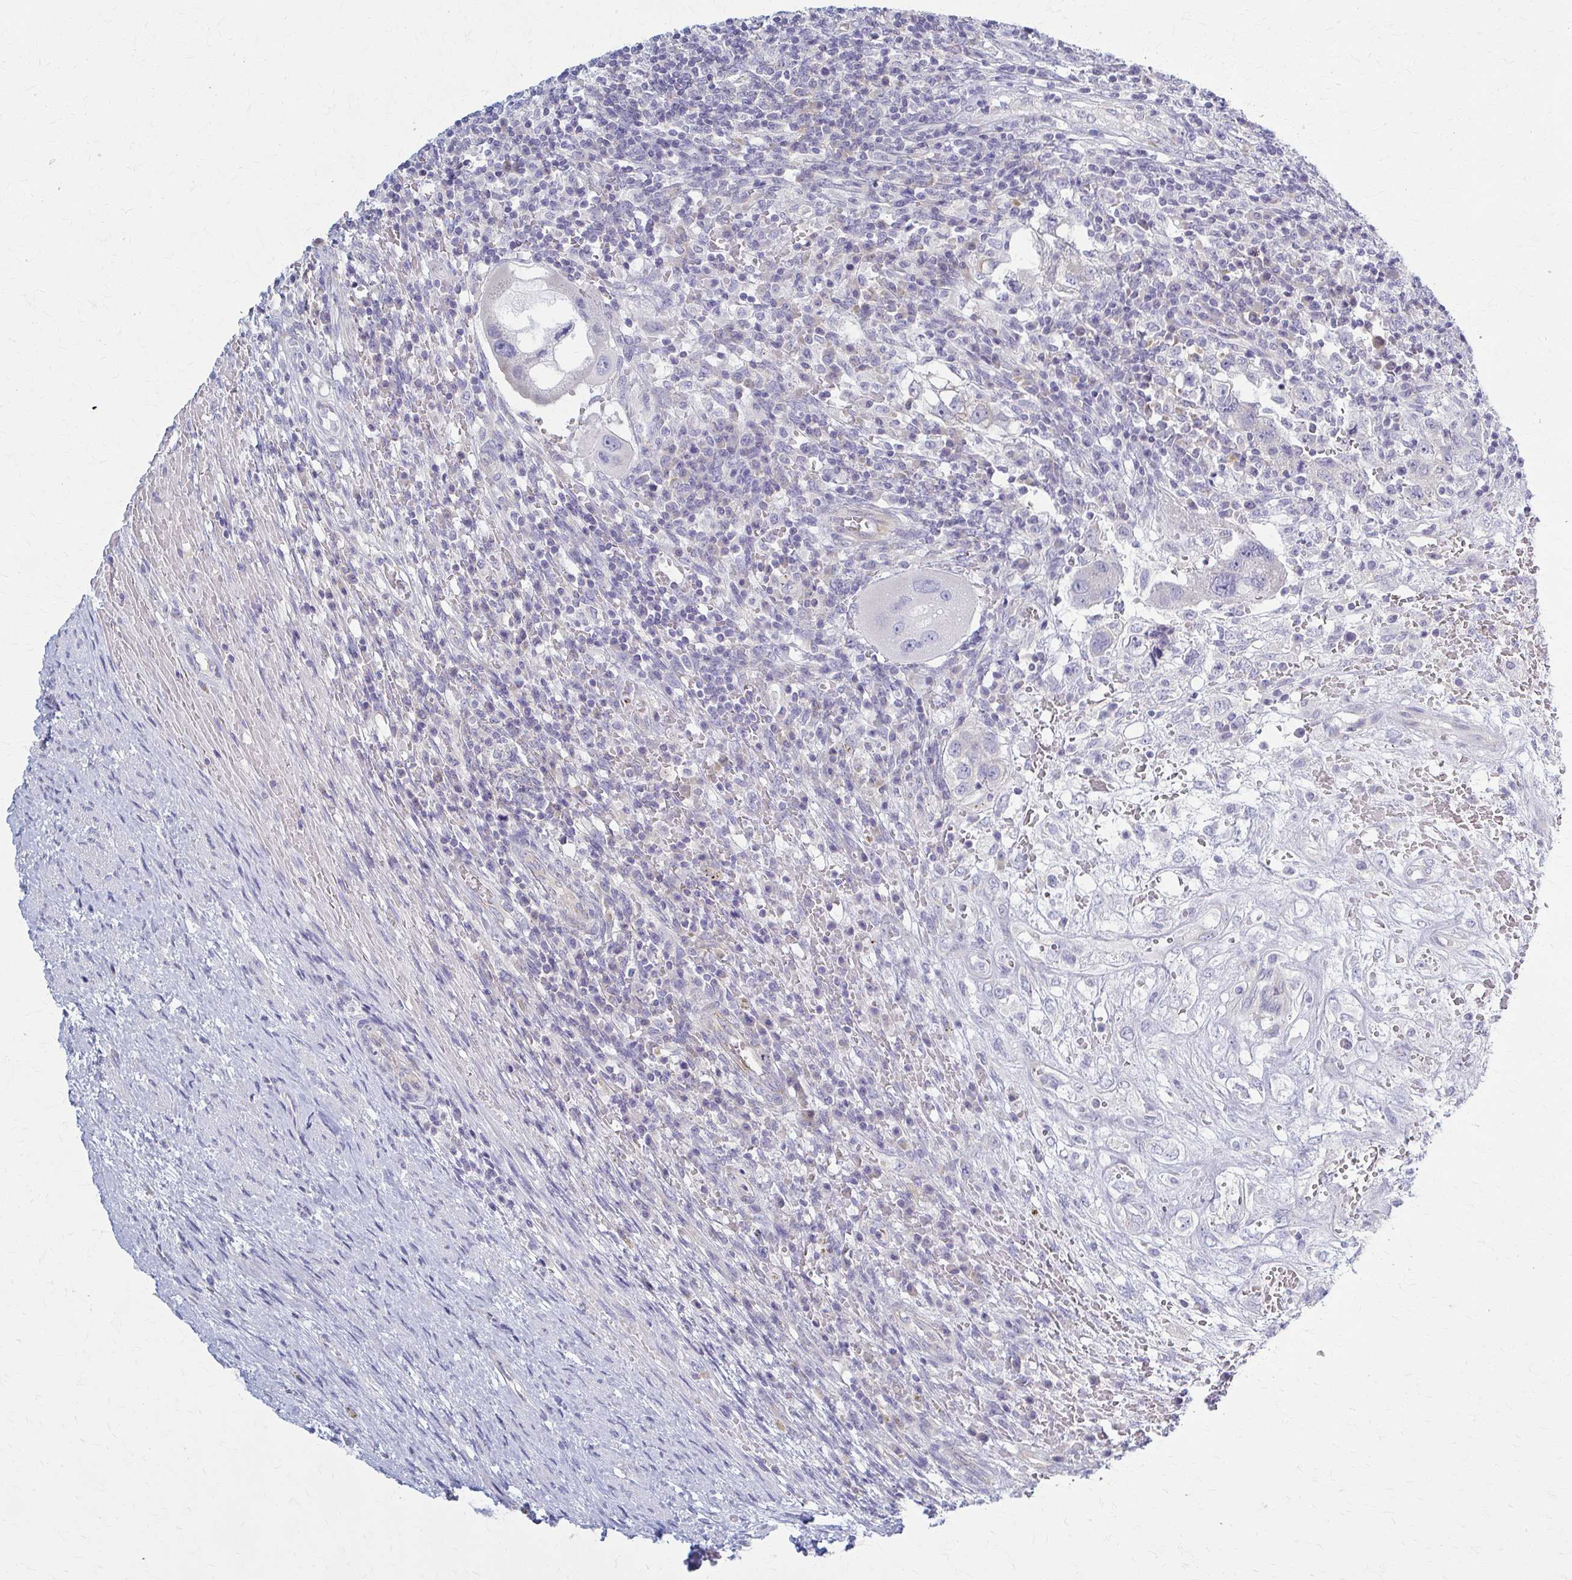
{"staining": {"intensity": "negative", "quantity": "none", "location": "none"}, "tissue": "testis cancer", "cell_type": "Tumor cells", "image_type": "cancer", "snomed": [{"axis": "morphology", "description": "Carcinoma, Embryonal, NOS"}, {"axis": "topography", "description": "Testis"}], "caption": "Immunohistochemistry photomicrograph of neoplastic tissue: human testis cancer stained with DAB shows no significant protein expression in tumor cells.", "gene": "PRKRA", "patient": {"sex": "male", "age": 26}}